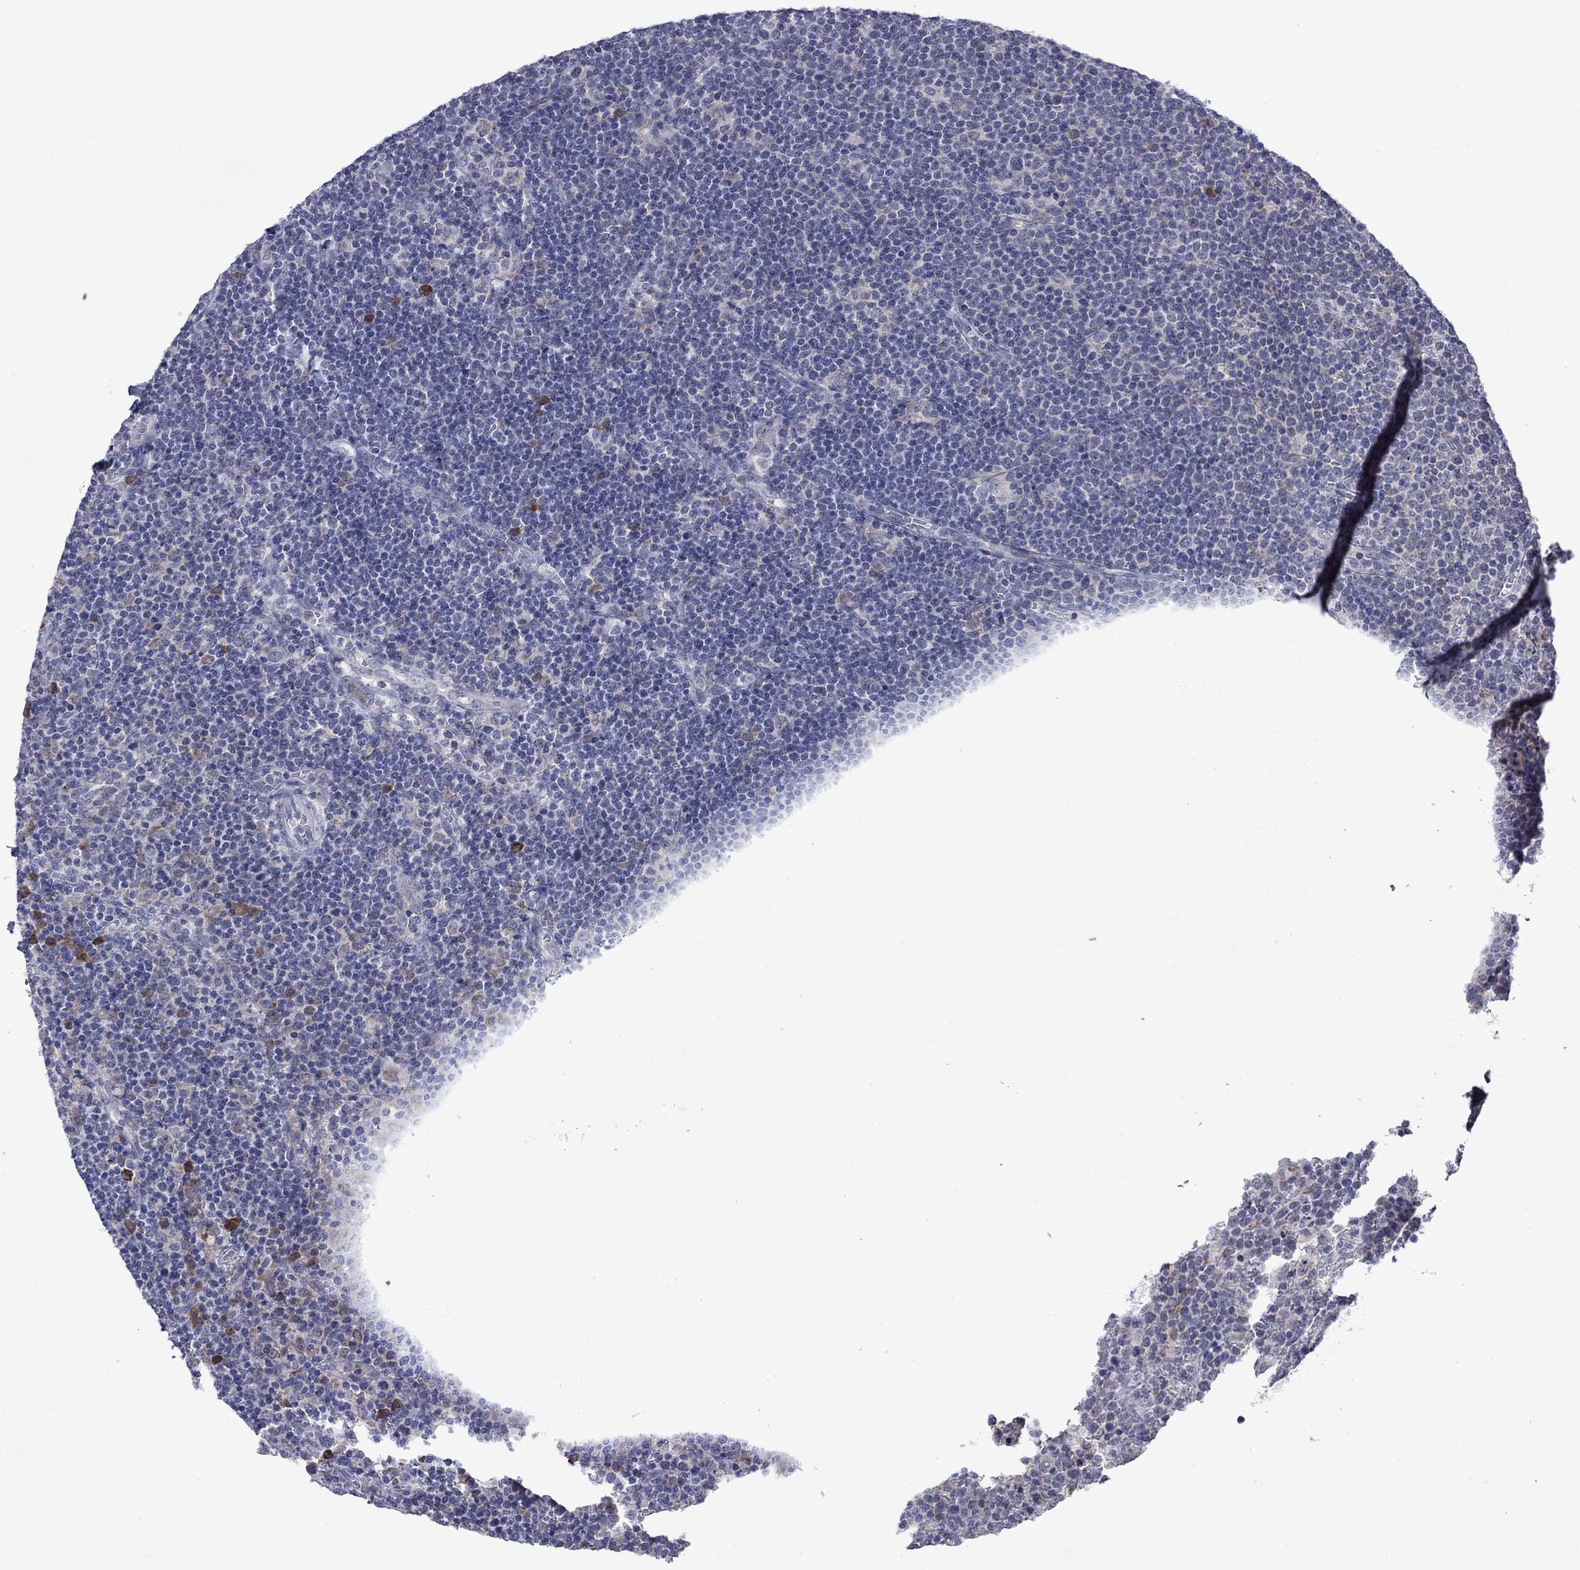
{"staining": {"intensity": "negative", "quantity": "none", "location": "none"}, "tissue": "lymphoma", "cell_type": "Tumor cells", "image_type": "cancer", "snomed": [{"axis": "morphology", "description": "Malignant lymphoma, non-Hodgkin's type, High grade"}, {"axis": "topography", "description": "Lymph node"}], "caption": "Immunohistochemistry (IHC) image of neoplastic tissue: lymphoma stained with DAB shows no significant protein positivity in tumor cells.", "gene": "TMEM97", "patient": {"sex": "male", "age": 61}}